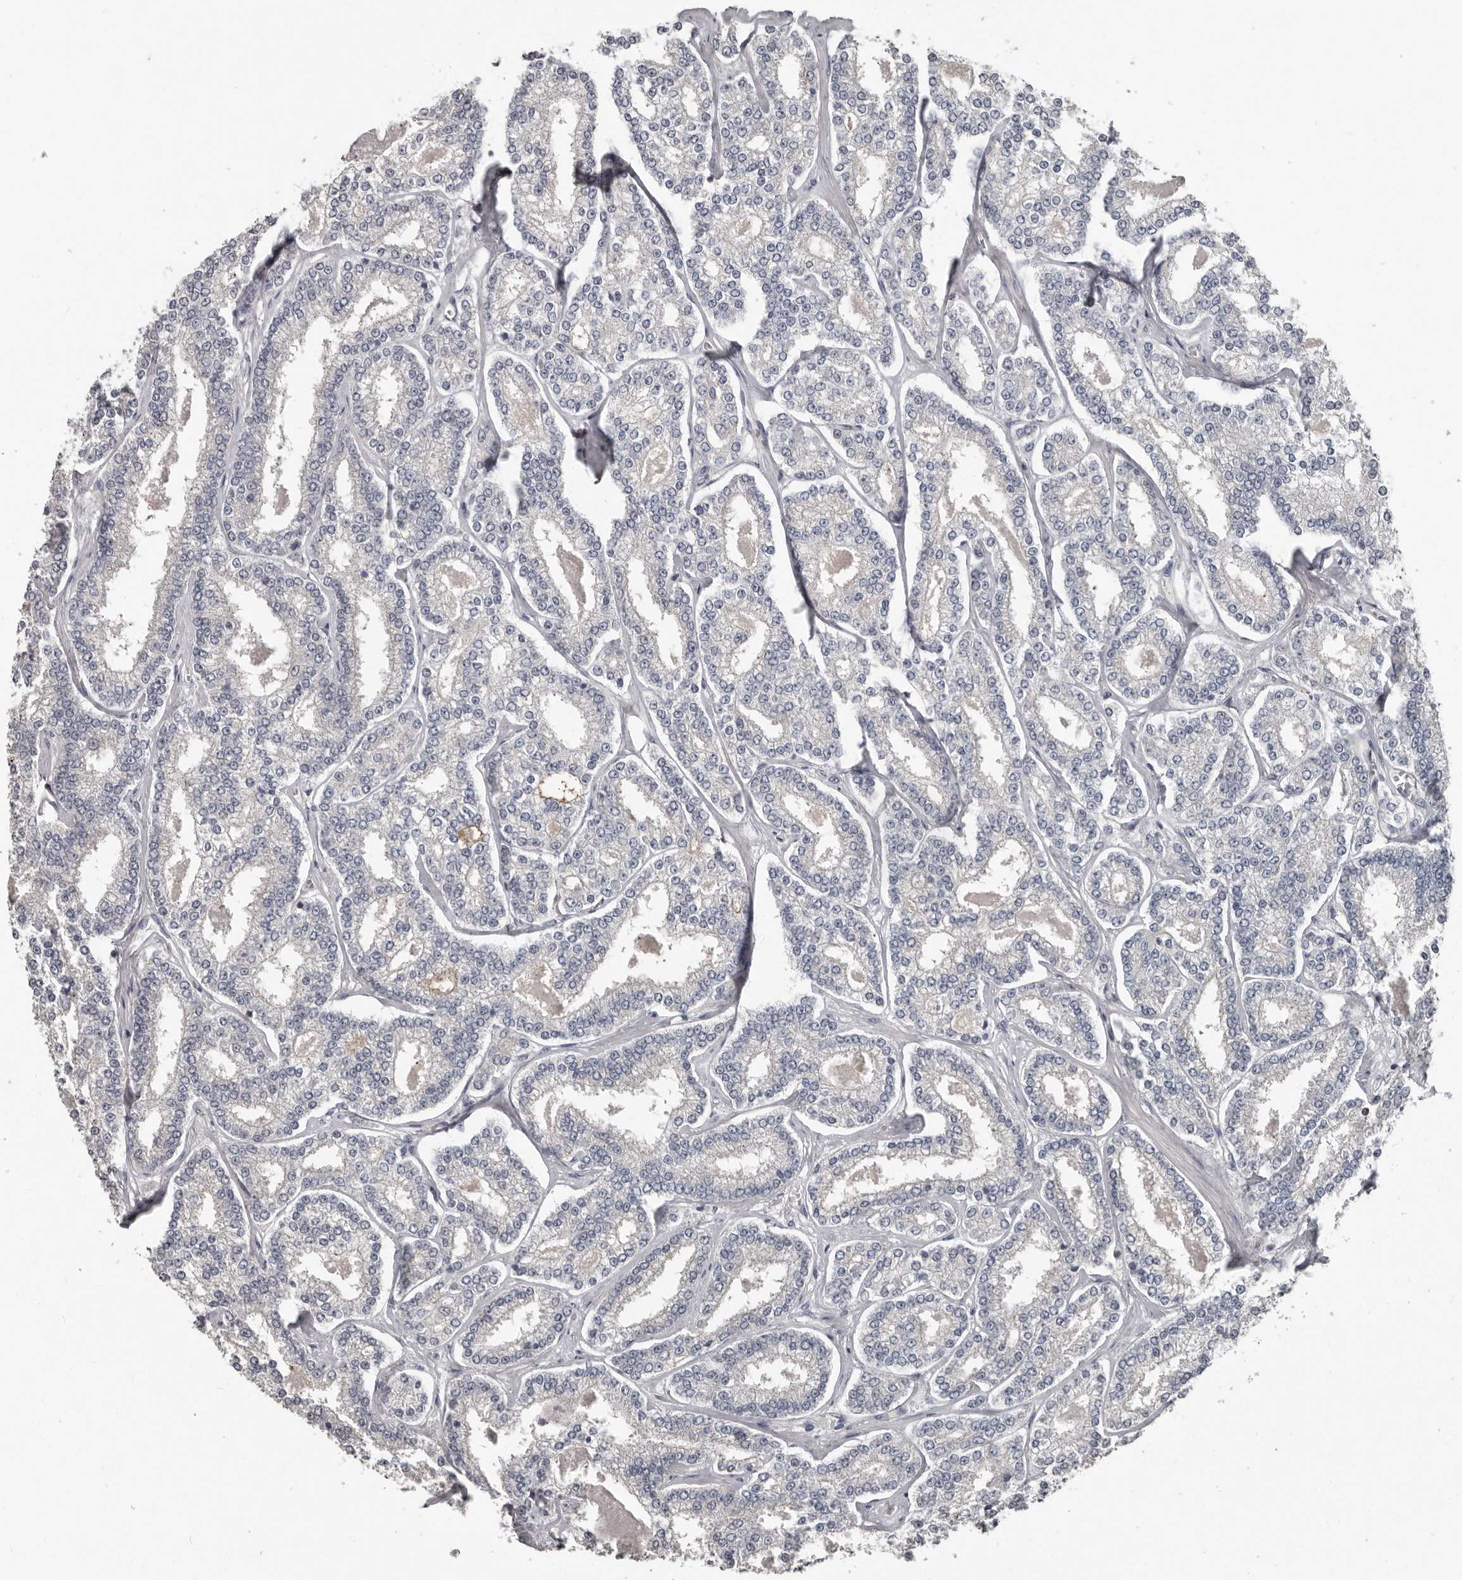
{"staining": {"intensity": "negative", "quantity": "none", "location": "none"}, "tissue": "prostate cancer", "cell_type": "Tumor cells", "image_type": "cancer", "snomed": [{"axis": "morphology", "description": "Normal tissue, NOS"}, {"axis": "morphology", "description": "Adenocarcinoma, High grade"}, {"axis": "topography", "description": "Prostate"}], "caption": "DAB (3,3'-diaminobenzidine) immunohistochemical staining of human prostate cancer reveals no significant staining in tumor cells.", "gene": "CA6", "patient": {"sex": "male", "age": 83}}